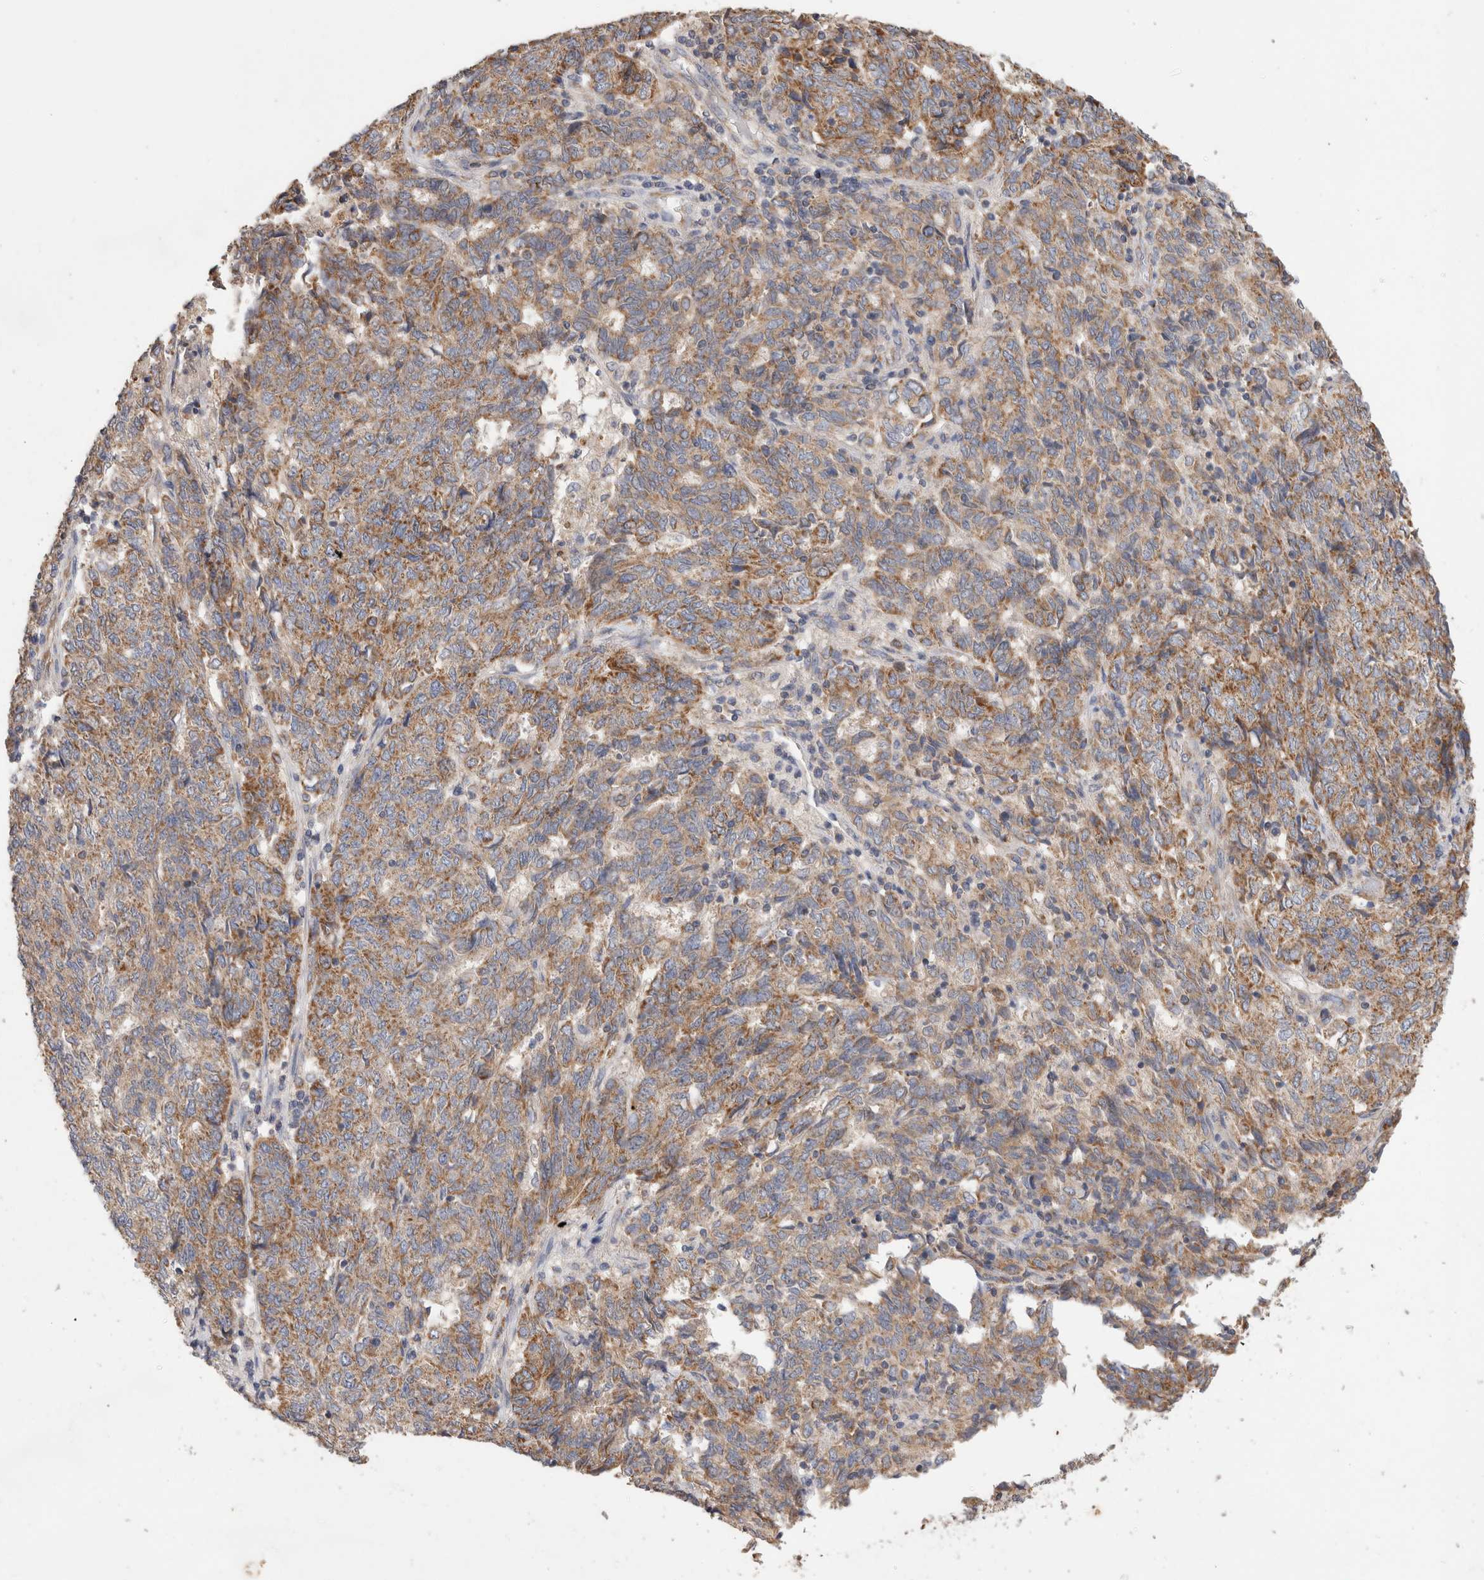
{"staining": {"intensity": "moderate", "quantity": "25%-75%", "location": "cytoplasmic/membranous"}, "tissue": "endometrial cancer", "cell_type": "Tumor cells", "image_type": "cancer", "snomed": [{"axis": "morphology", "description": "Adenocarcinoma, NOS"}, {"axis": "topography", "description": "Endometrium"}], "caption": "A brown stain highlights moderate cytoplasmic/membranous positivity of a protein in endometrial cancer tumor cells. (DAB (3,3'-diaminobenzidine) = brown stain, brightfield microscopy at high magnification).", "gene": "IARS2", "patient": {"sex": "female", "age": 80}}